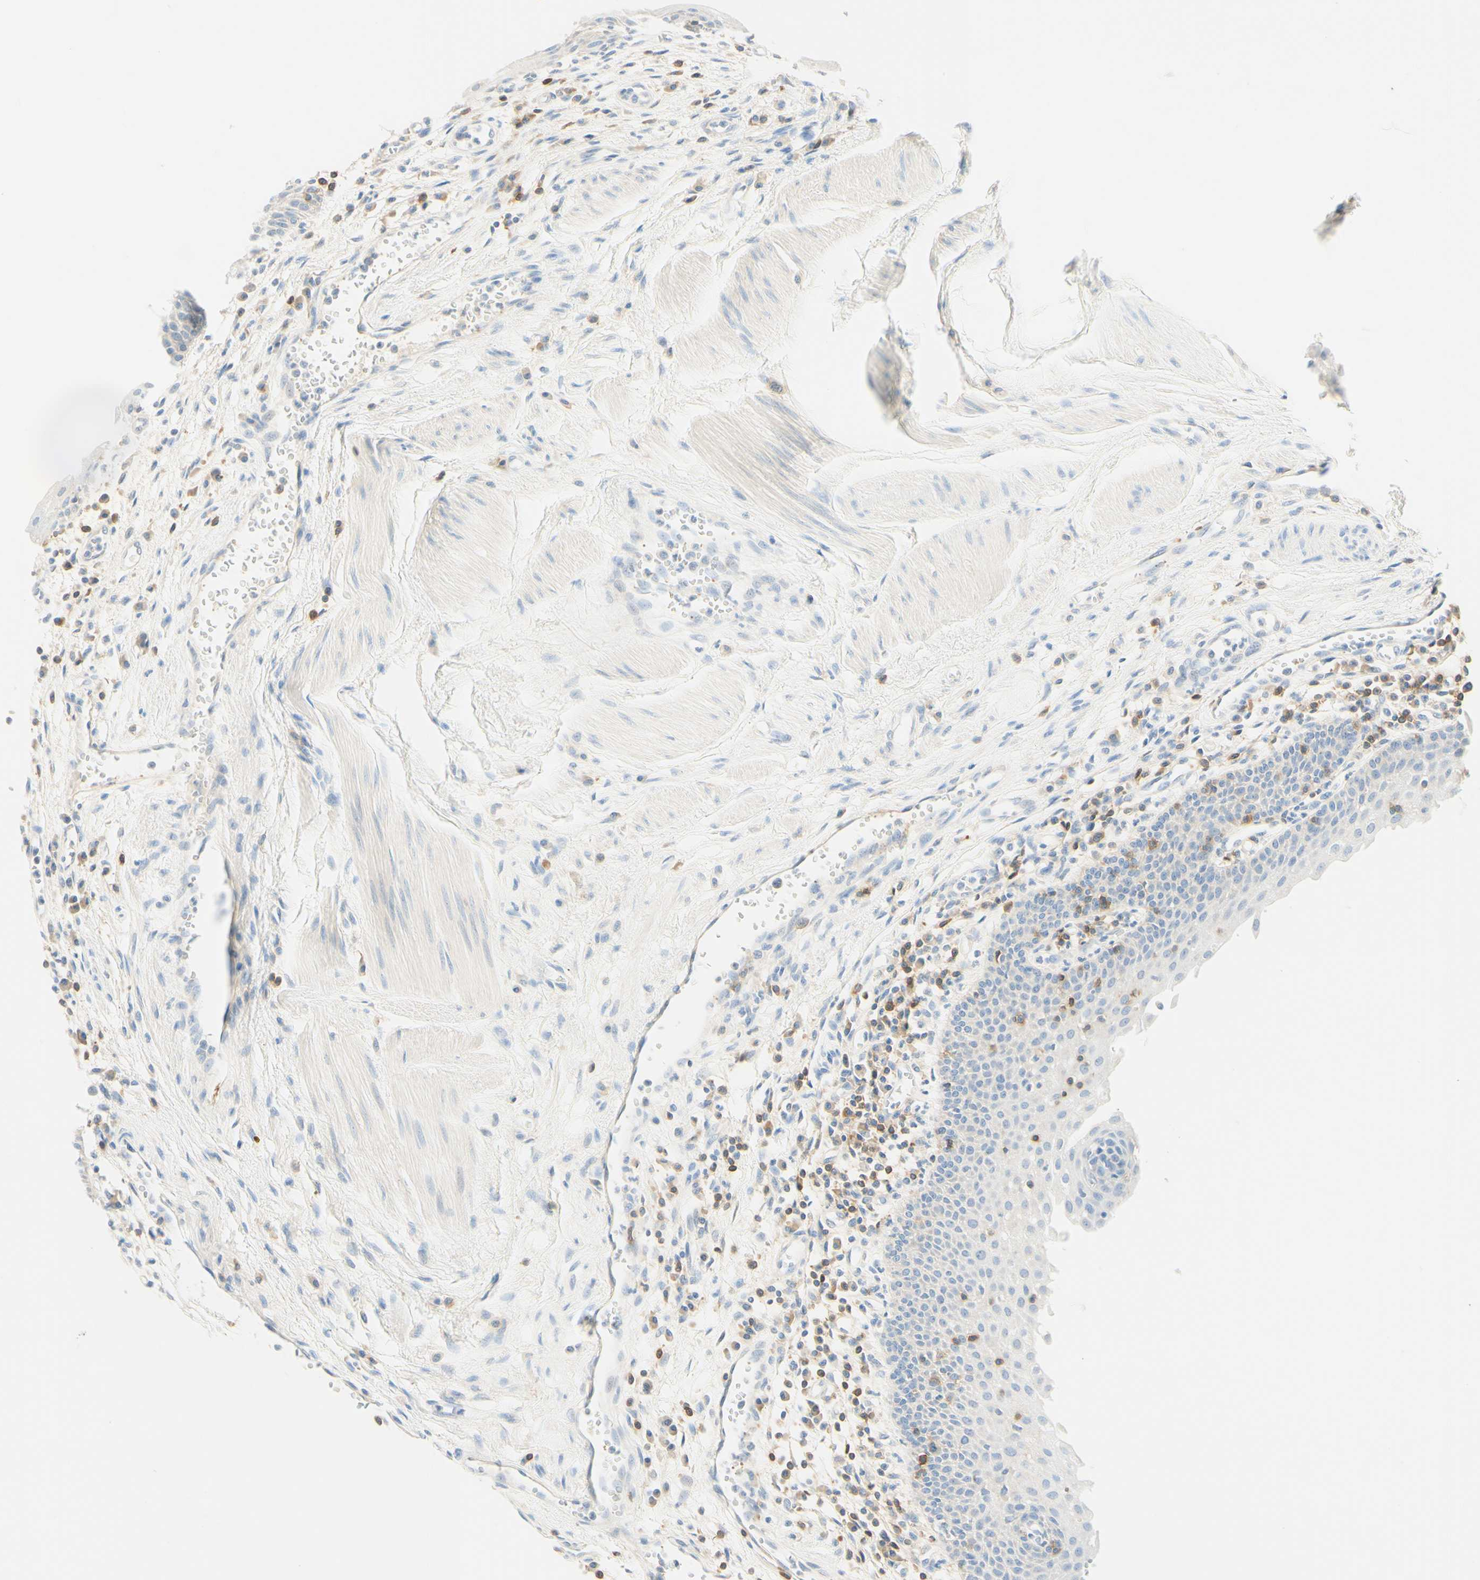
{"staining": {"intensity": "negative", "quantity": "none", "location": "none"}, "tissue": "urothelial cancer", "cell_type": "Tumor cells", "image_type": "cancer", "snomed": [{"axis": "morphology", "description": "Urothelial carcinoma, High grade"}, {"axis": "topography", "description": "Urinary bladder"}], "caption": "High-grade urothelial carcinoma stained for a protein using IHC shows no expression tumor cells.", "gene": "LAT", "patient": {"sex": "female", "age": 85}}